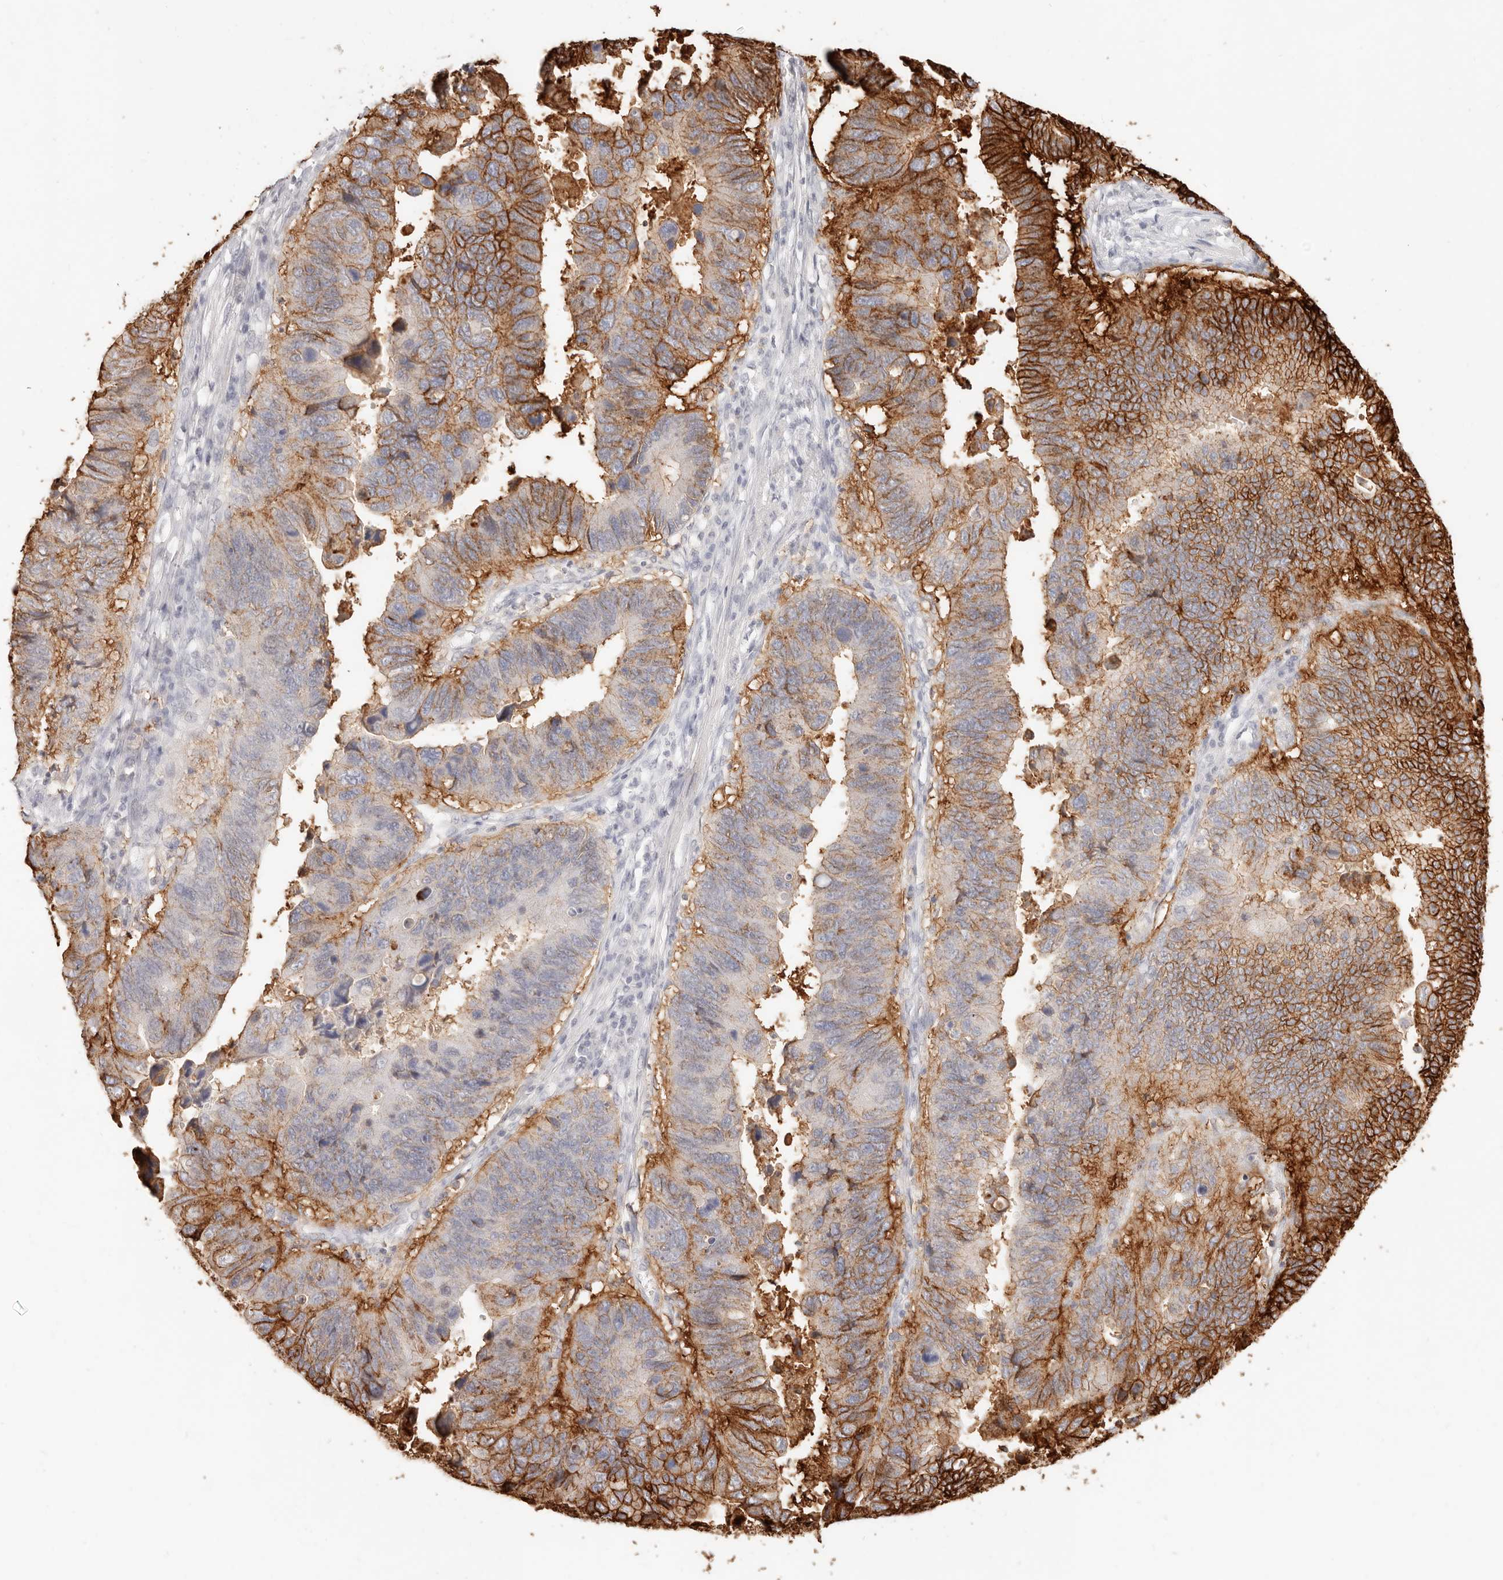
{"staining": {"intensity": "strong", "quantity": "25%-75%", "location": "cytoplasmic/membranous"}, "tissue": "stomach cancer", "cell_type": "Tumor cells", "image_type": "cancer", "snomed": [{"axis": "morphology", "description": "Adenocarcinoma, NOS"}, {"axis": "topography", "description": "Stomach"}], "caption": "Human stomach cancer (adenocarcinoma) stained with a protein marker reveals strong staining in tumor cells.", "gene": "EPCAM", "patient": {"sex": "male", "age": 59}}